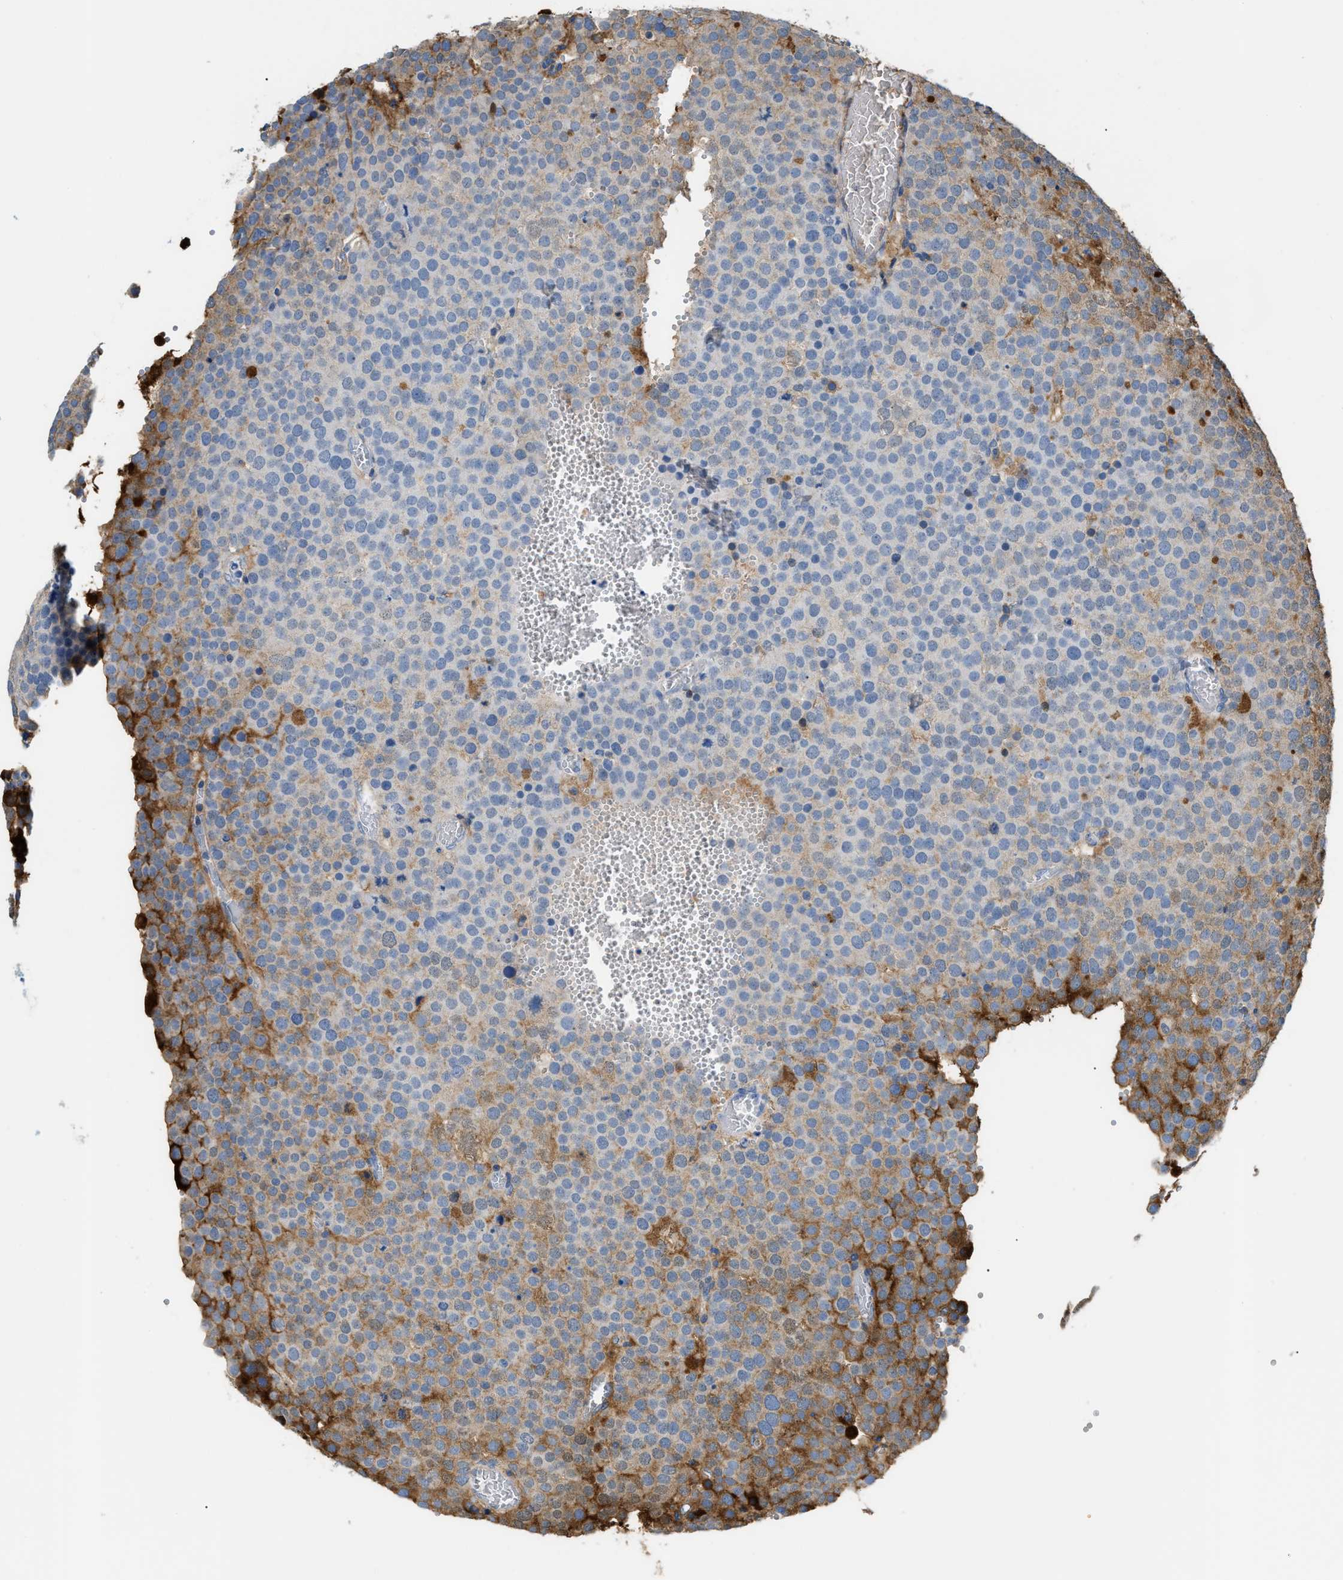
{"staining": {"intensity": "moderate", "quantity": "<25%", "location": "cytoplasmic/membranous"}, "tissue": "testis cancer", "cell_type": "Tumor cells", "image_type": "cancer", "snomed": [{"axis": "morphology", "description": "Normal tissue, NOS"}, {"axis": "morphology", "description": "Seminoma, NOS"}, {"axis": "topography", "description": "Testis"}], "caption": "Moderate cytoplasmic/membranous protein staining is identified in approximately <25% of tumor cells in testis cancer (seminoma).", "gene": "CFI", "patient": {"sex": "male", "age": 71}}